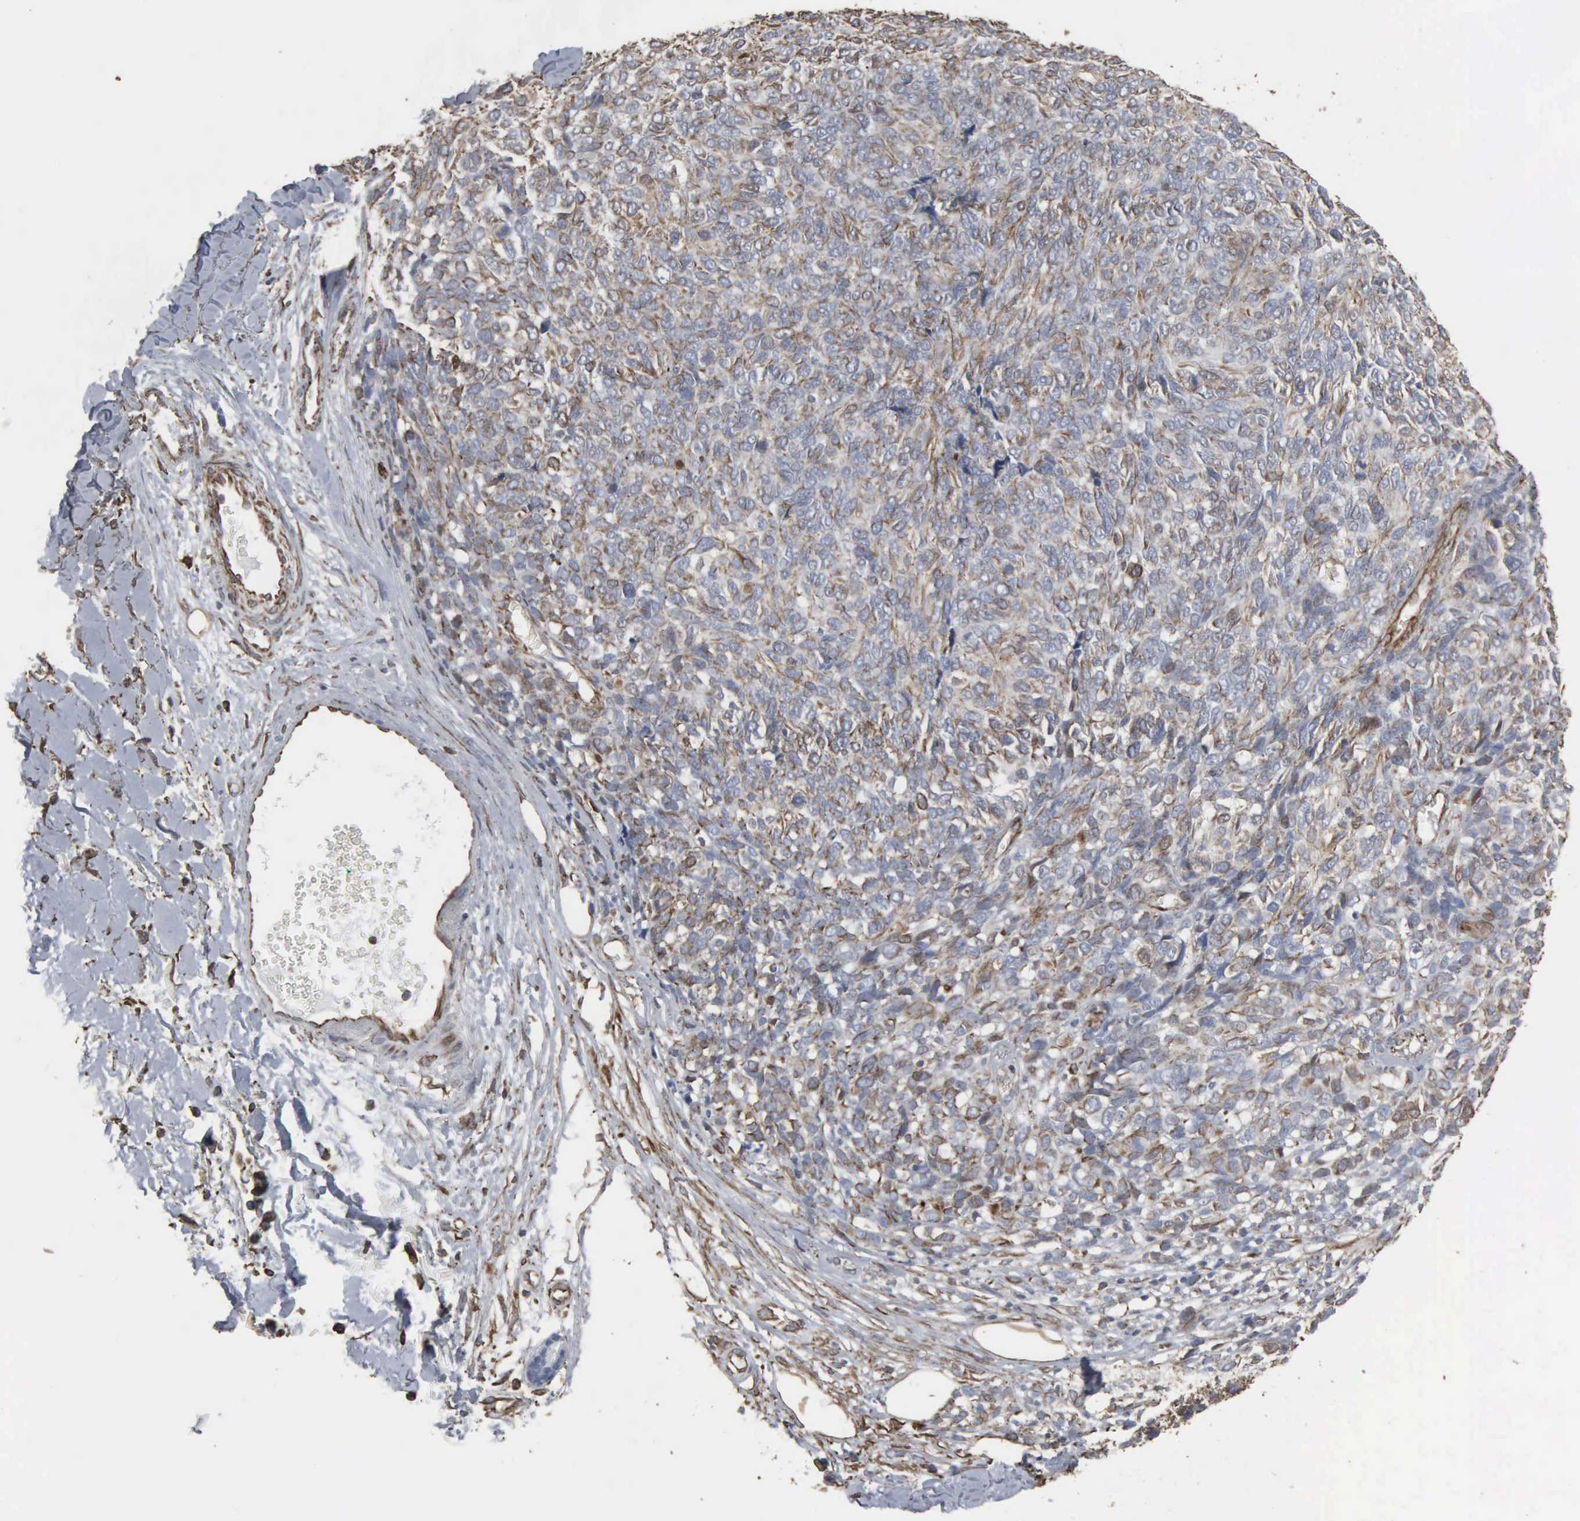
{"staining": {"intensity": "weak", "quantity": "25%-75%", "location": "cytoplasmic/membranous,nuclear"}, "tissue": "melanoma", "cell_type": "Tumor cells", "image_type": "cancer", "snomed": [{"axis": "morphology", "description": "Malignant melanoma, NOS"}, {"axis": "topography", "description": "Skin"}], "caption": "A photomicrograph showing weak cytoplasmic/membranous and nuclear staining in approximately 25%-75% of tumor cells in melanoma, as visualized by brown immunohistochemical staining.", "gene": "CCNE1", "patient": {"sex": "female", "age": 85}}